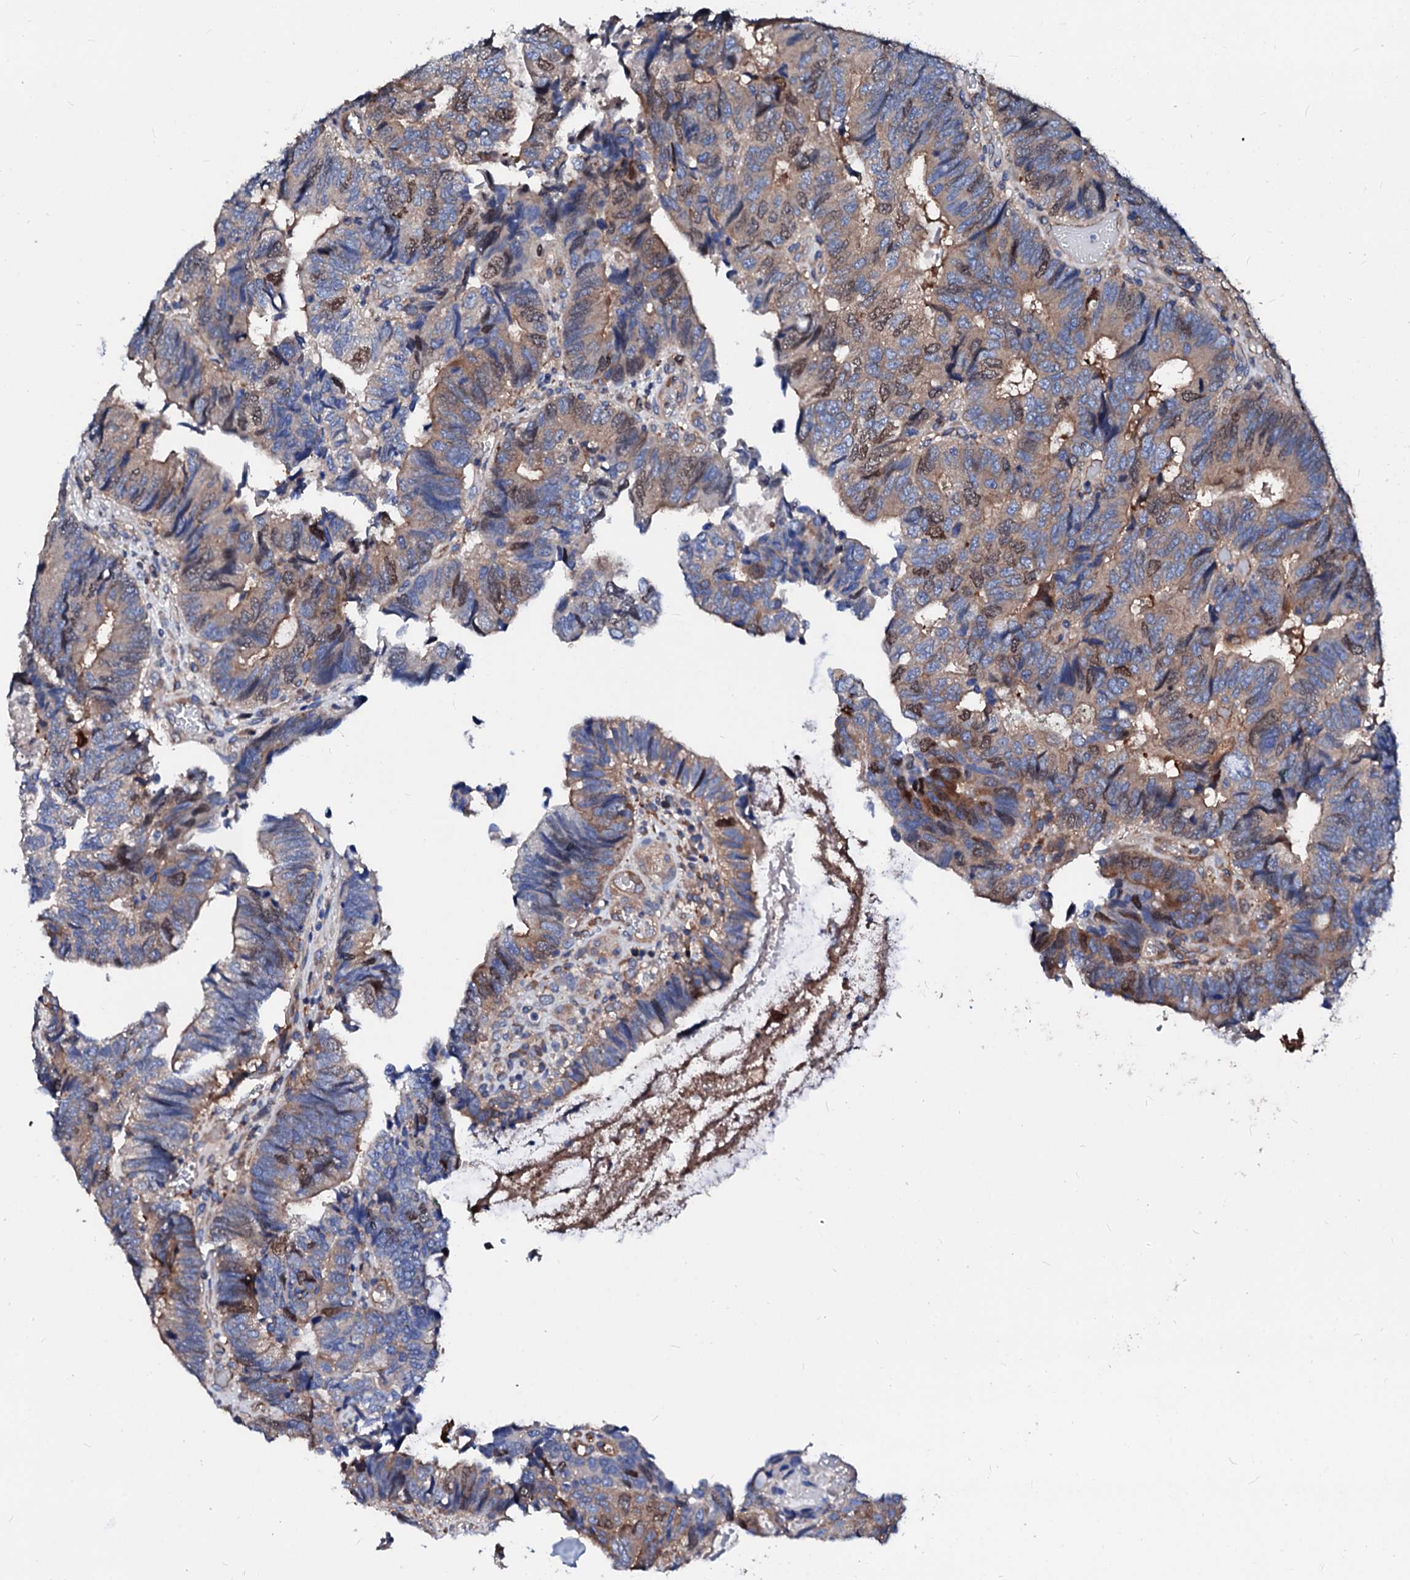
{"staining": {"intensity": "moderate", "quantity": "25%-75%", "location": "cytoplasmic/membranous,nuclear"}, "tissue": "colorectal cancer", "cell_type": "Tumor cells", "image_type": "cancer", "snomed": [{"axis": "morphology", "description": "Adenocarcinoma, NOS"}, {"axis": "topography", "description": "Colon"}], "caption": "Brown immunohistochemical staining in adenocarcinoma (colorectal) displays moderate cytoplasmic/membranous and nuclear positivity in approximately 25%-75% of tumor cells. Using DAB (brown) and hematoxylin (blue) stains, captured at high magnification using brightfield microscopy.", "gene": "CSKMT", "patient": {"sex": "female", "age": 67}}